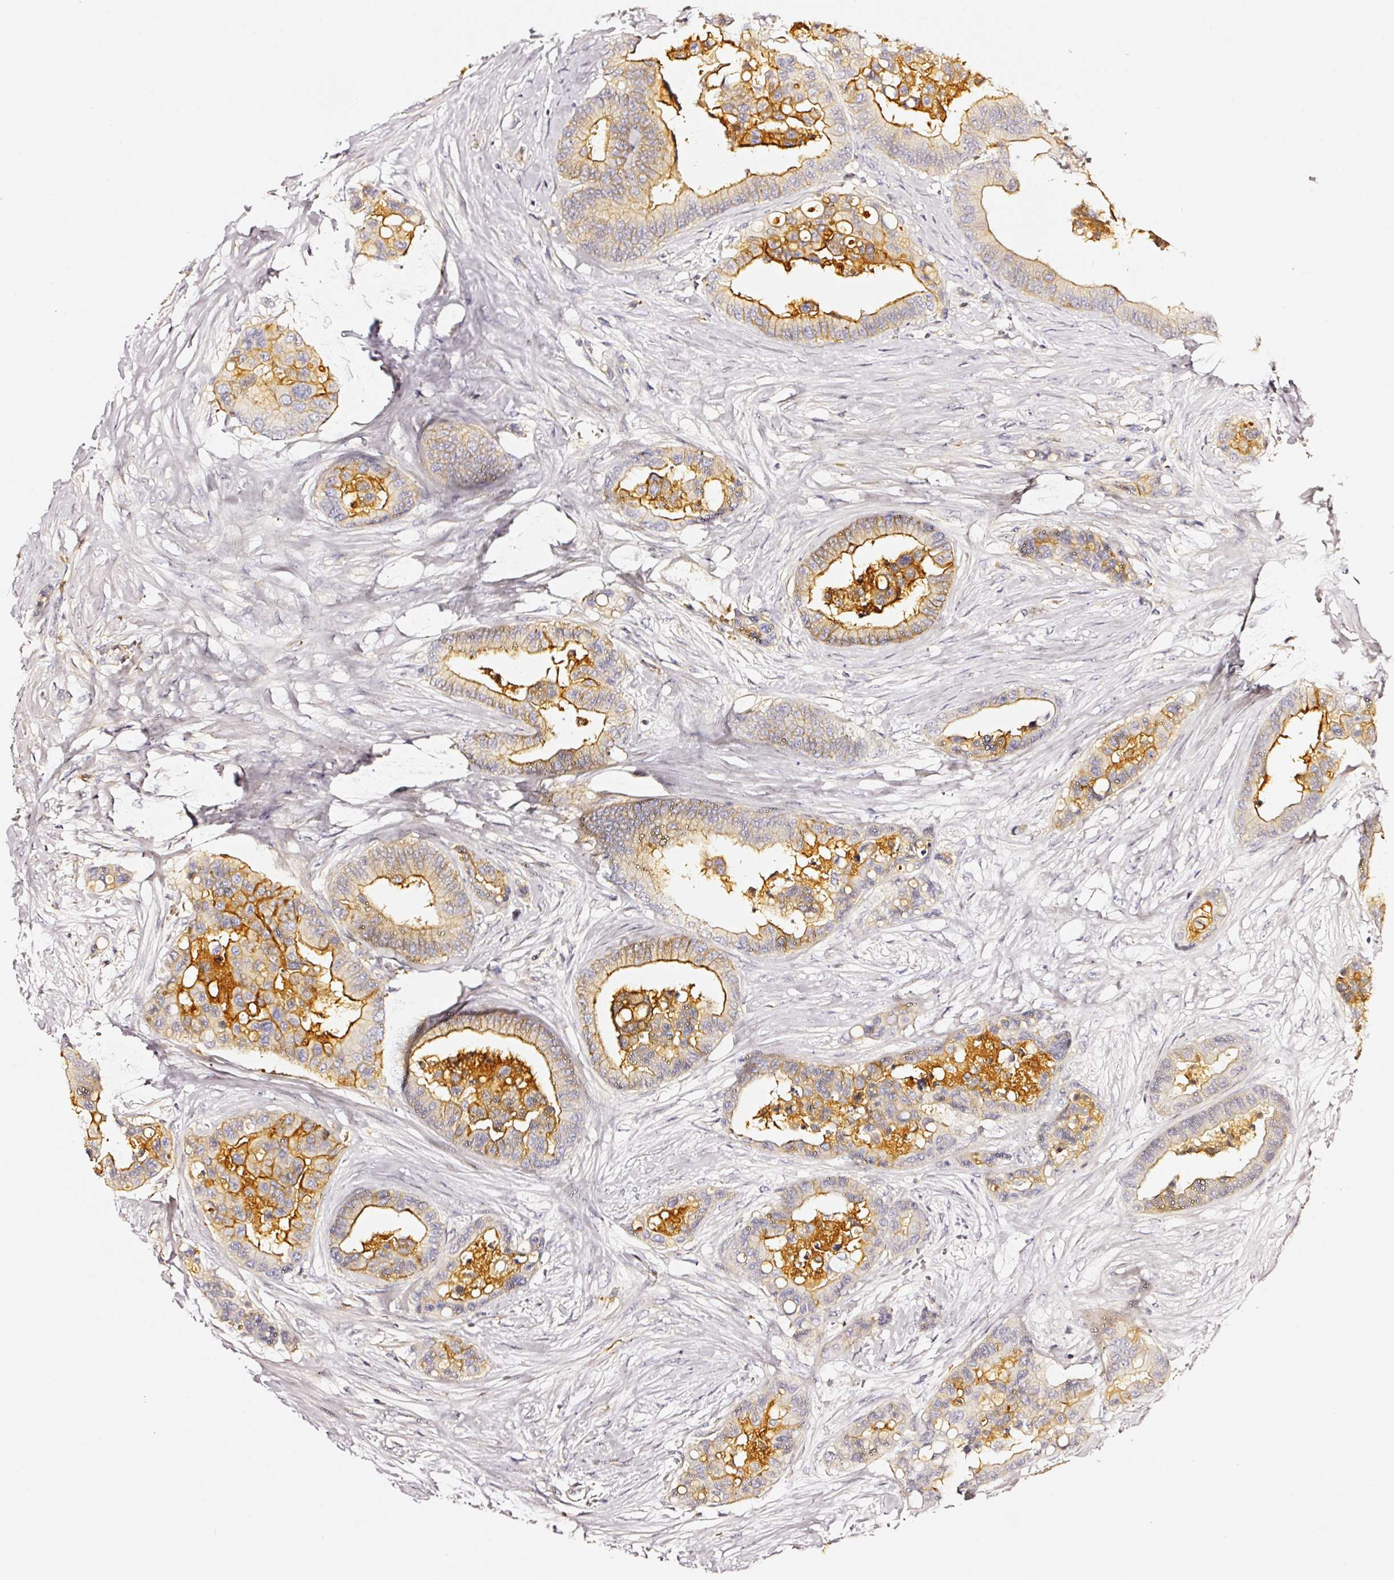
{"staining": {"intensity": "moderate", "quantity": "25%-75%", "location": "cytoplasmic/membranous"}, "tissue": "colorectal cancer", "cell_type": "Tumor cells", "image_type": "cancer", "snomed": [{"axis": "morphology", "description": "Adenocarcinoma, NOS"}, {"axis": "topography", "description": "Colon"}], "caption": "Immunohistochemical staining of human colorectal cancer displays medium levels of moderate cytoplasmic/membranous positivity in approximately 25%-75% of tumor cells. (IHC, brightfield microscopy, high magnification).", "gene": "CD47", "patient": {"sex": "male", "age": 82}}